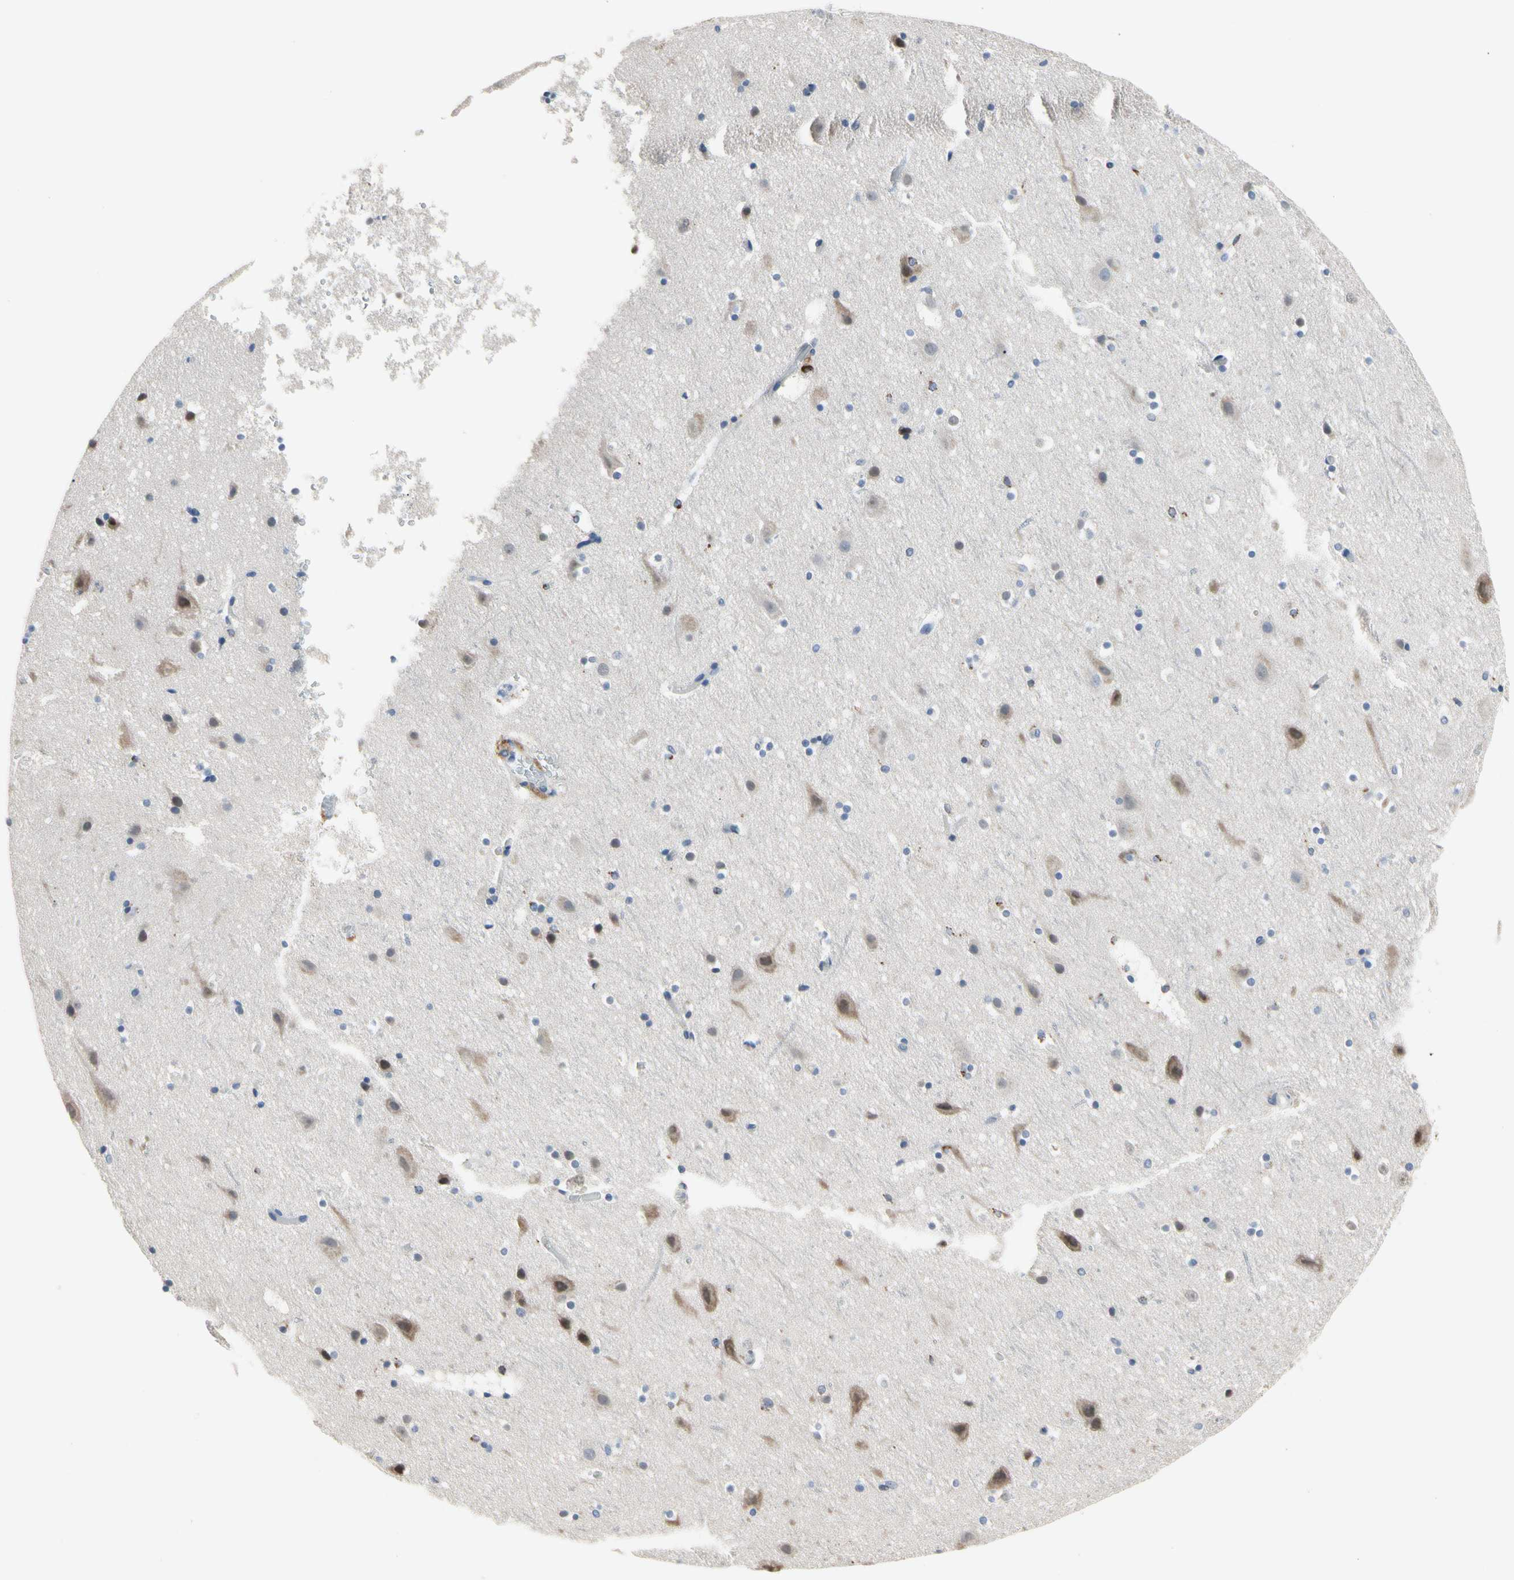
{"staining": {"intensity": "negative", "quantity": "none", "location": "none"}, "tissue": "cerebral cortex", "cell_type": "Endothelial cells", "image_type": "normal", "snomed": [{"axis": "morphology", "description": "Normal tissue, NOS"}, {"axis": "topography", "description": "Cerebral cortex"}], "caption": "Endothelial cells show no significant protein positivity in unremarkable cerebral cortex. (Brightfield microscopy of DAB (3,3'-diaminobenzidine) IHC at high magnification).", "gene": "ADA2", "patient": {"sex": "male", "age": 45}}